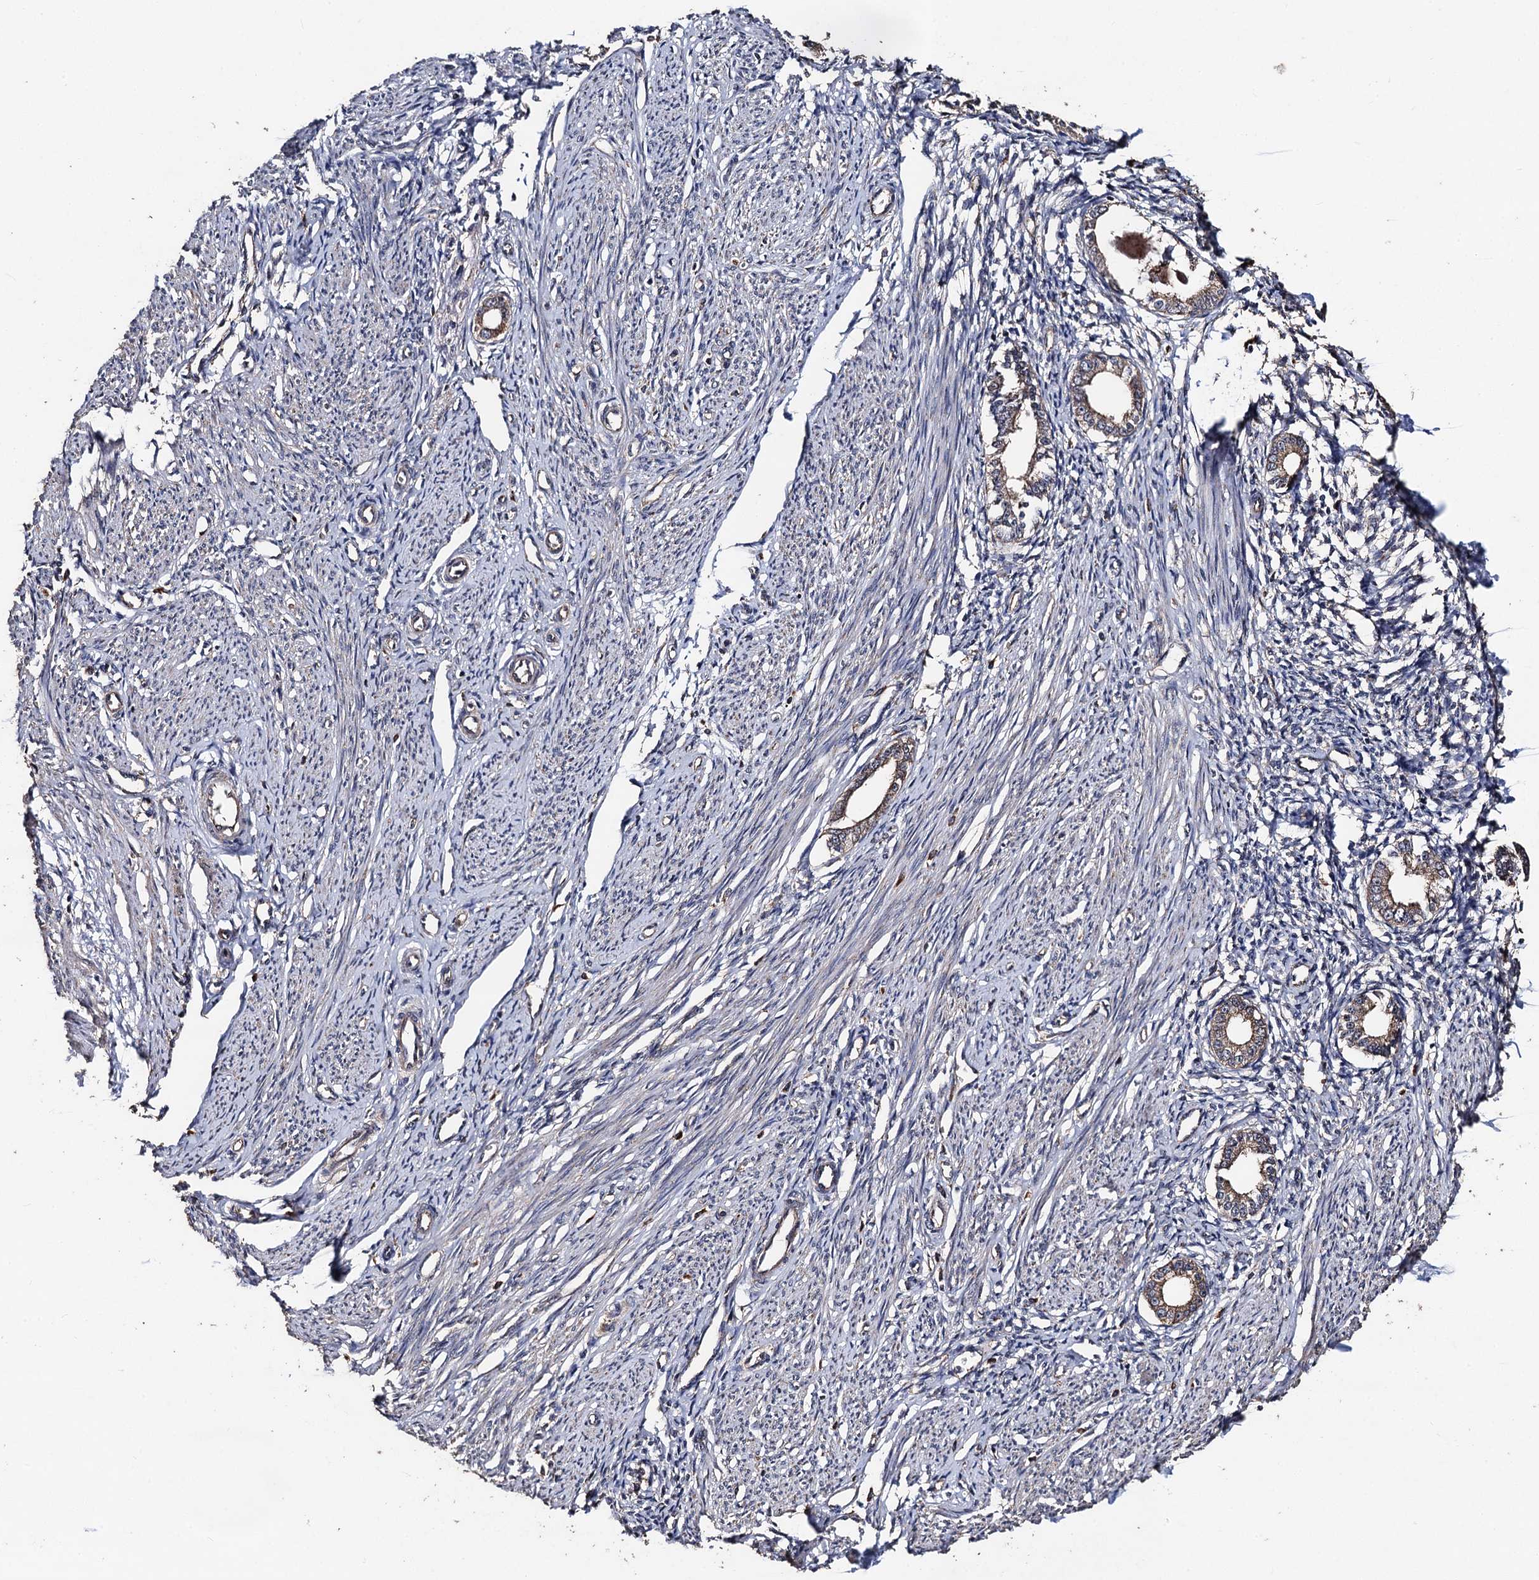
{"staining": {"intensity": "negative", "quantity": "none", "location": "none"}, "tissue": "endometrium", "cell_type": "Cells in endometrial stroma", "image_type": "normal", "snomed": [{"axis": "morphology", "description": "Normal tissue, NOS"}, {"axis": "topography", "description": "Endometrium"}], "caption": "IHC photomicrograph of benign endometrium stained for a protein (brown), which shows no expression in cells in endometrial stroma.", "gene": "PPTC7", "patient": {"sex": "female", "age": 56}}